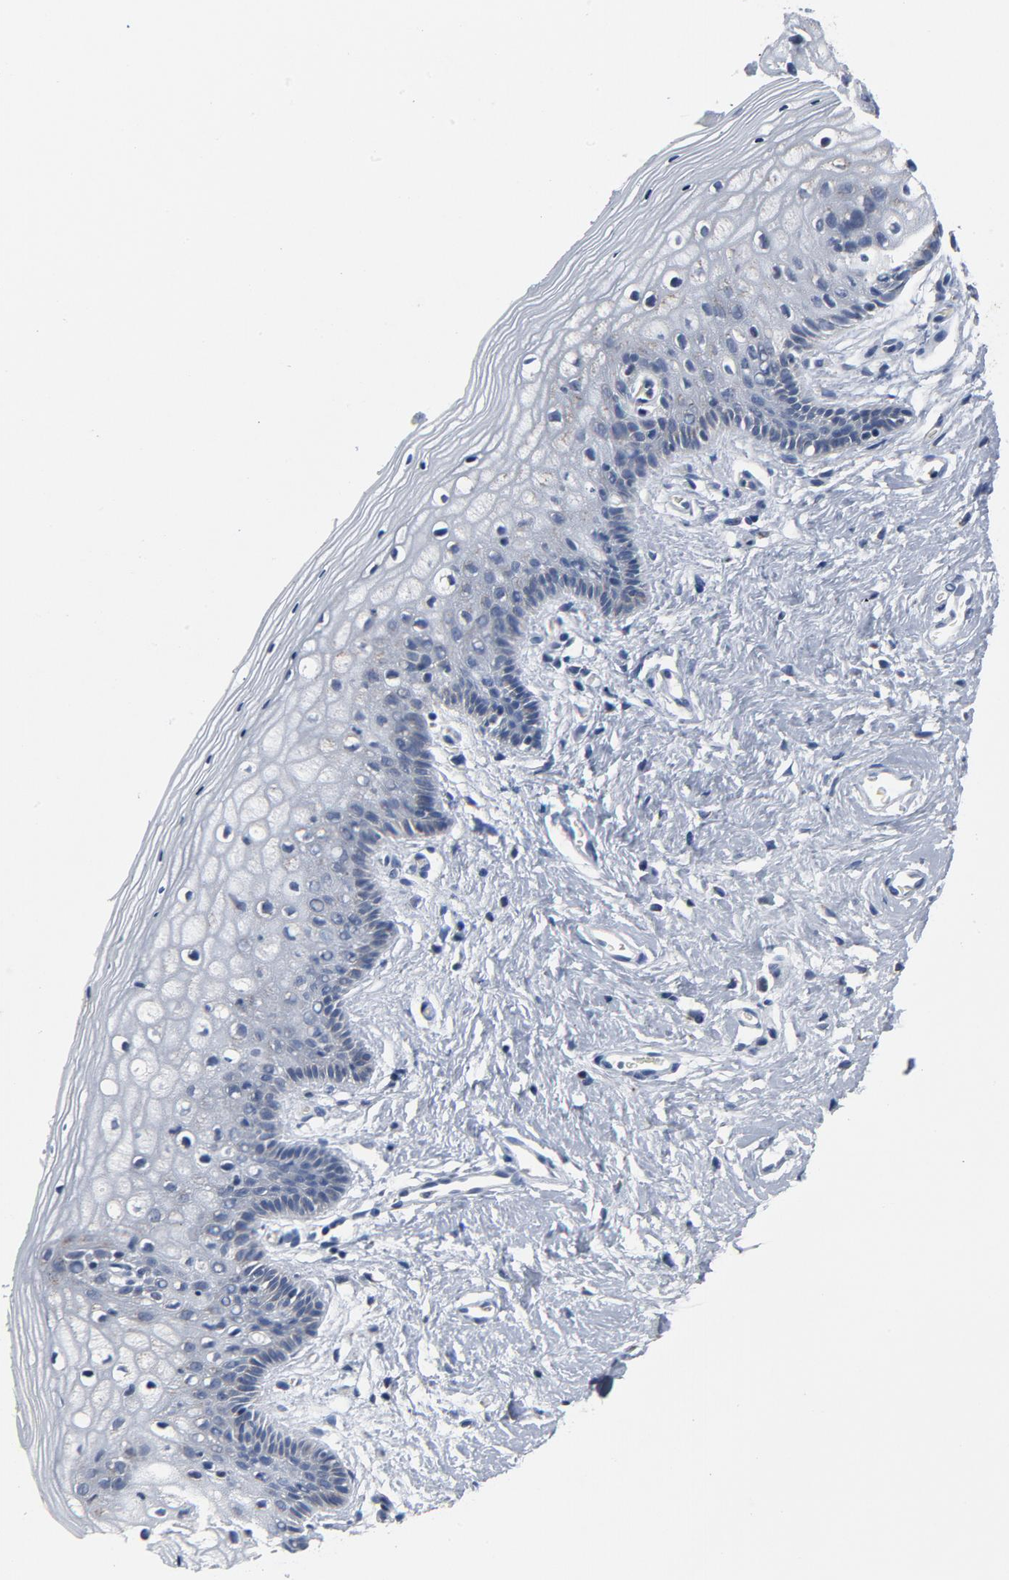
{"staining": {"intensity": "weak", "quantity": "<25%", "location": "cytoplasmic/membranous"}, "tissue": "vagina", "cell_type": "Squamous epithelial cells", "image_type": "normal", "snomed": [{"axis": "morphology", "description": "Normal tissue, NOS"}, {"axis": "topography", "description": "Vagina"}], "caption": "This is a image of immunohistochemistry staining of unremarkable vagina, which shows no expression in squamous epithelial cells.", "gene": "YIPF6", "patient": {"sex": "female", "age": 46}}